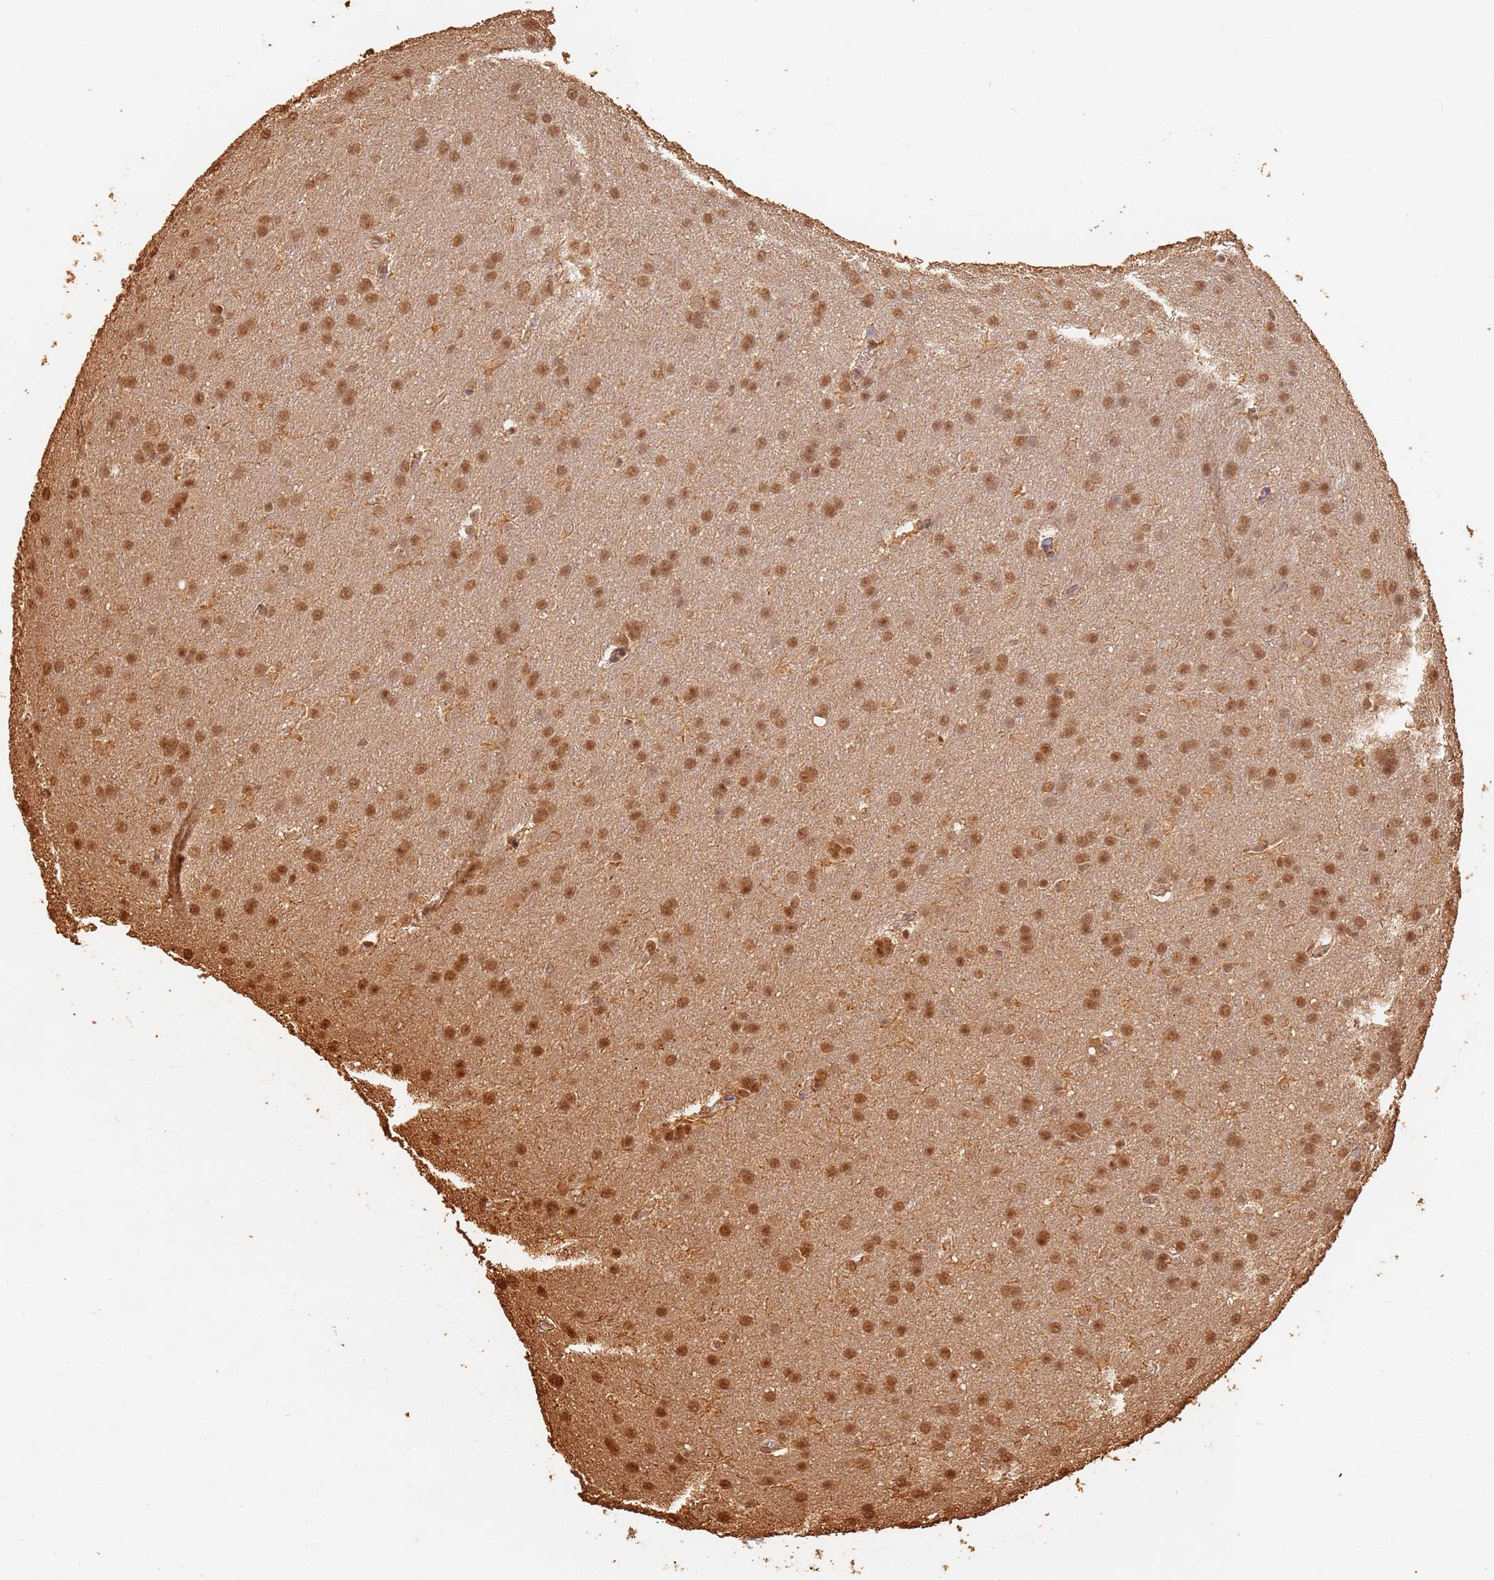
{"staining": {"intensity": "moderate", "quantity": ">75%", "location": "nuclear"}, "tissue": "glioma", "cell_type": "Tumor cells", "image_type": "cancer", "snomed": [{"axis": "morphology", "description": "Glioma, malignant, Low grade"}, {"axis": "topography", "description": "Brain"}], "caption": "High-power microscopy captured an immunohistochemistry (IHC) image of low-grade glioma (malignant), revealing moderate nuclear staining in about >75% of tumor cells.", "gene": "JAK2", "patient": {"sex": "female", "age": 32}}